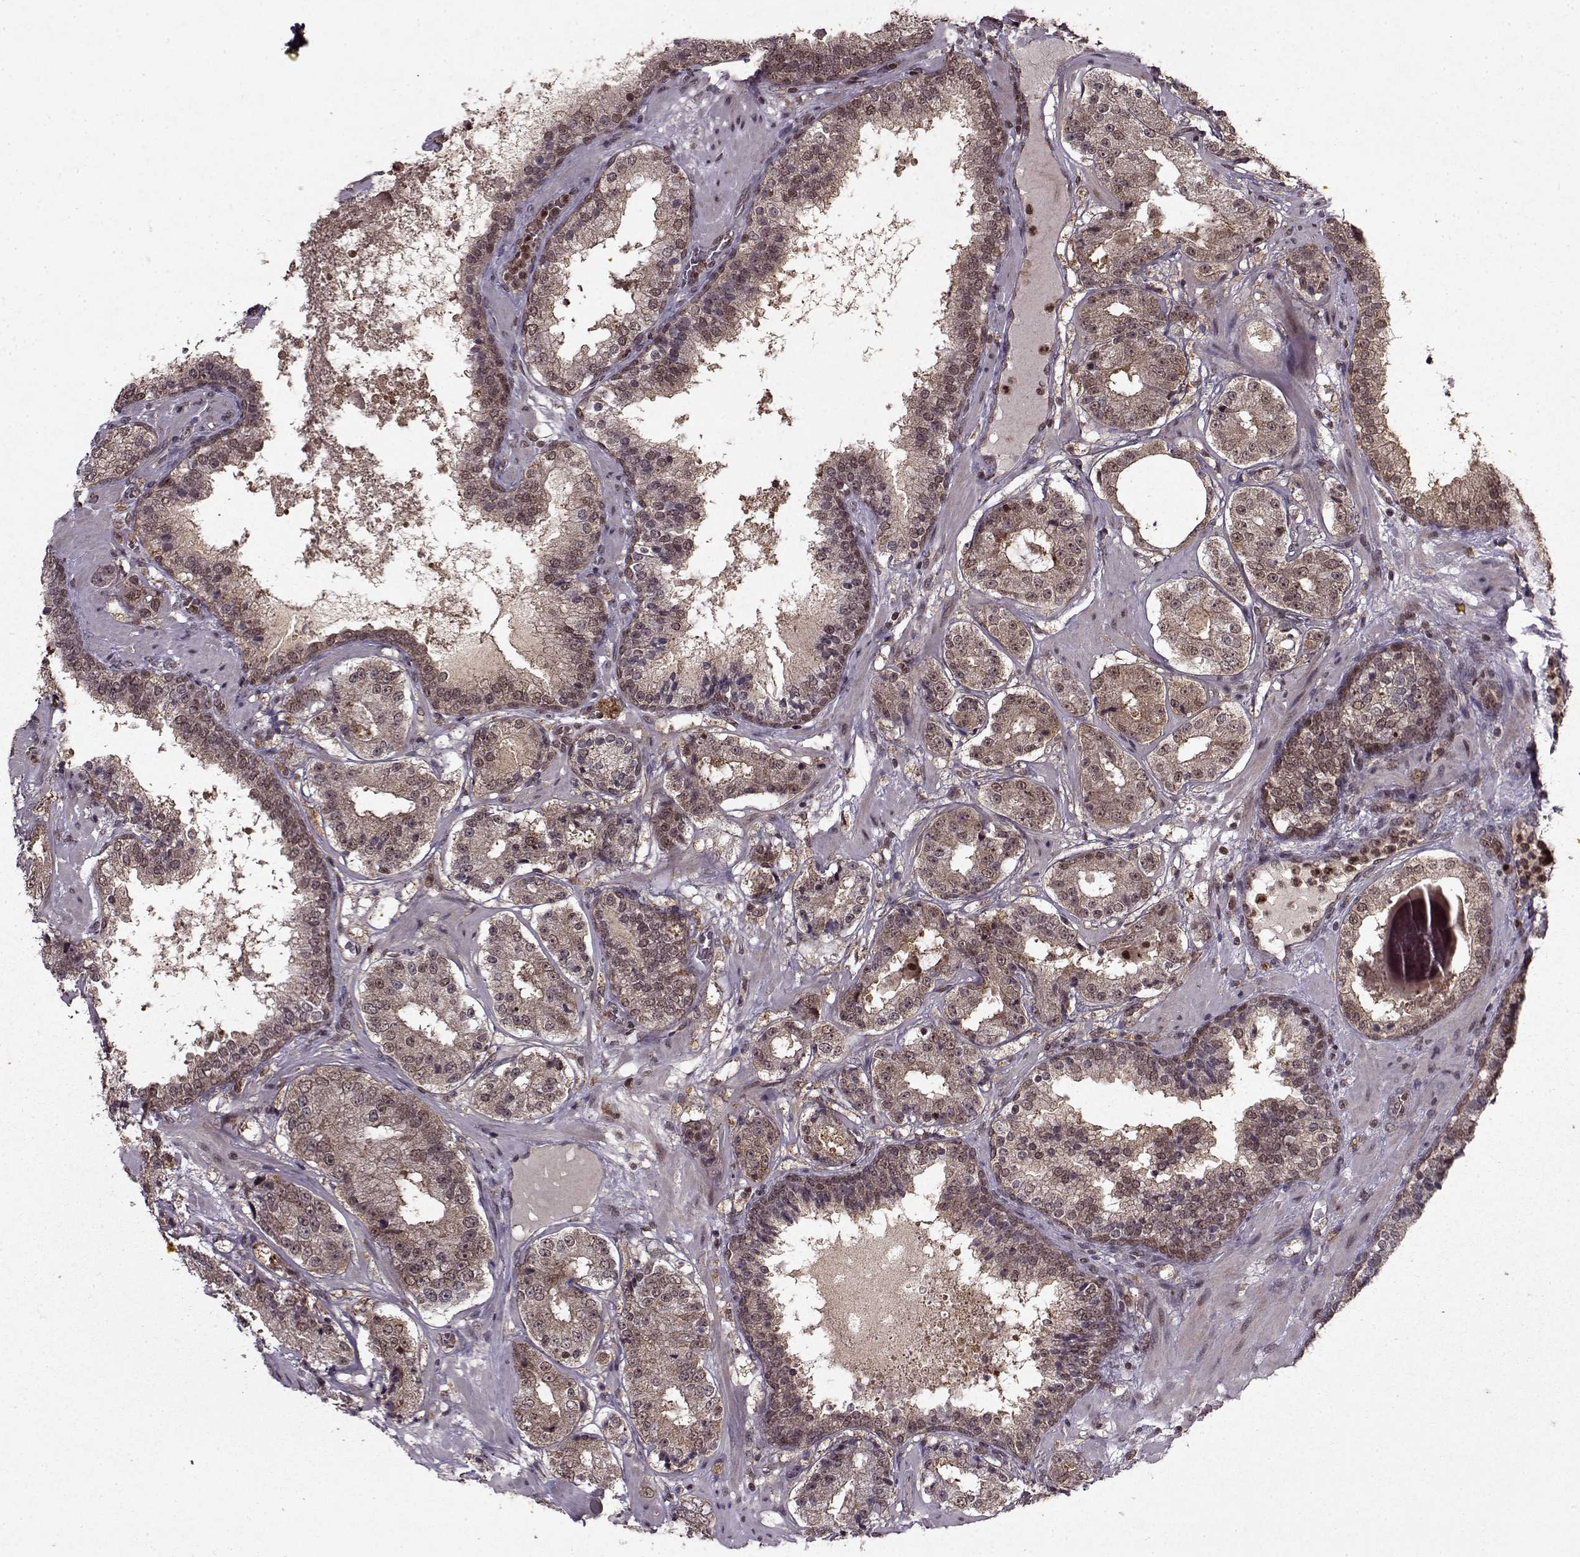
{"staining": {"intensity": "weak", "quantity": ">75%", "location": "cytoplasmic/membranous"}, "tissue": "prostate cancer", "cell_type": "Tumor cells", "image_type": "cancer", "snomed": [{"axis": "morphology", "description": "Adenocarcinoma, Low grade"}, {"axis": "topography", "description": "Prostate"}], "caption": "A high-resolution photomicrograph shows immunohistochemistry staining of prostate cancer, which demonstrates weak cytoplasmic/membranous expression in approximately >75% of tumor cells.", "gene": "PSMA7", "patient": {"sex": "male", "age": 60}}